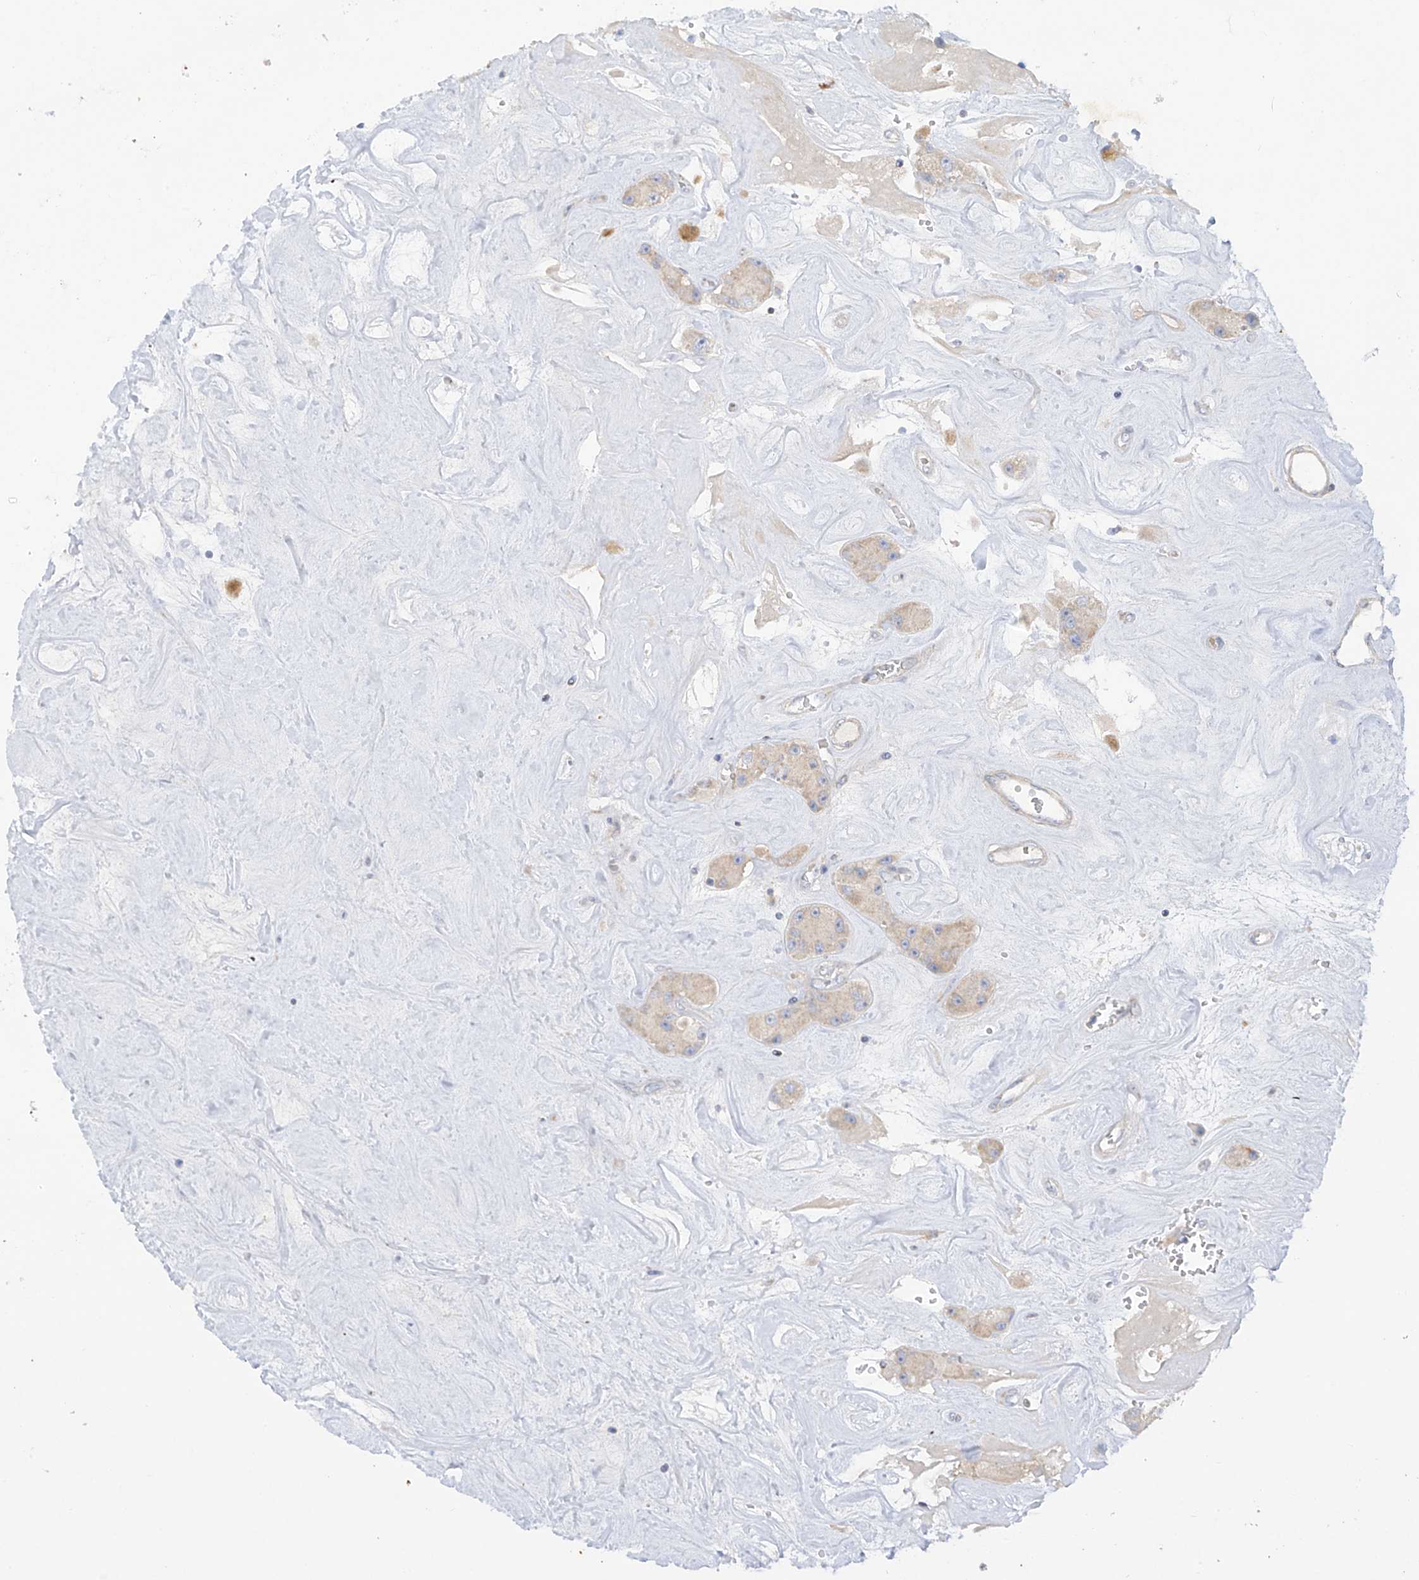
{"staining": {"intensity": "weak", "quantity": "25%-75%", "location": "cytoplasmic/membranous"}, "tissue": "carcinoid", "cell_type": "Tumor cells", "image_type": "cancer", "snomed": [{"axis": "morphology", "description": "Carcinoid, malignant, NOS"}, {"axis": "topography", "description": "Pancreas"}], "caption": "Carcinoid stained for a protein exhibits weak cytoplasmic/membranous positivity in tumor cells. (DAB (3,3'-diaminobenzidine) IHC, brown staining for protein, blue staining for nuclei).", "gene": "METTL18", "patient": {"sex": "male", "age": 41}}